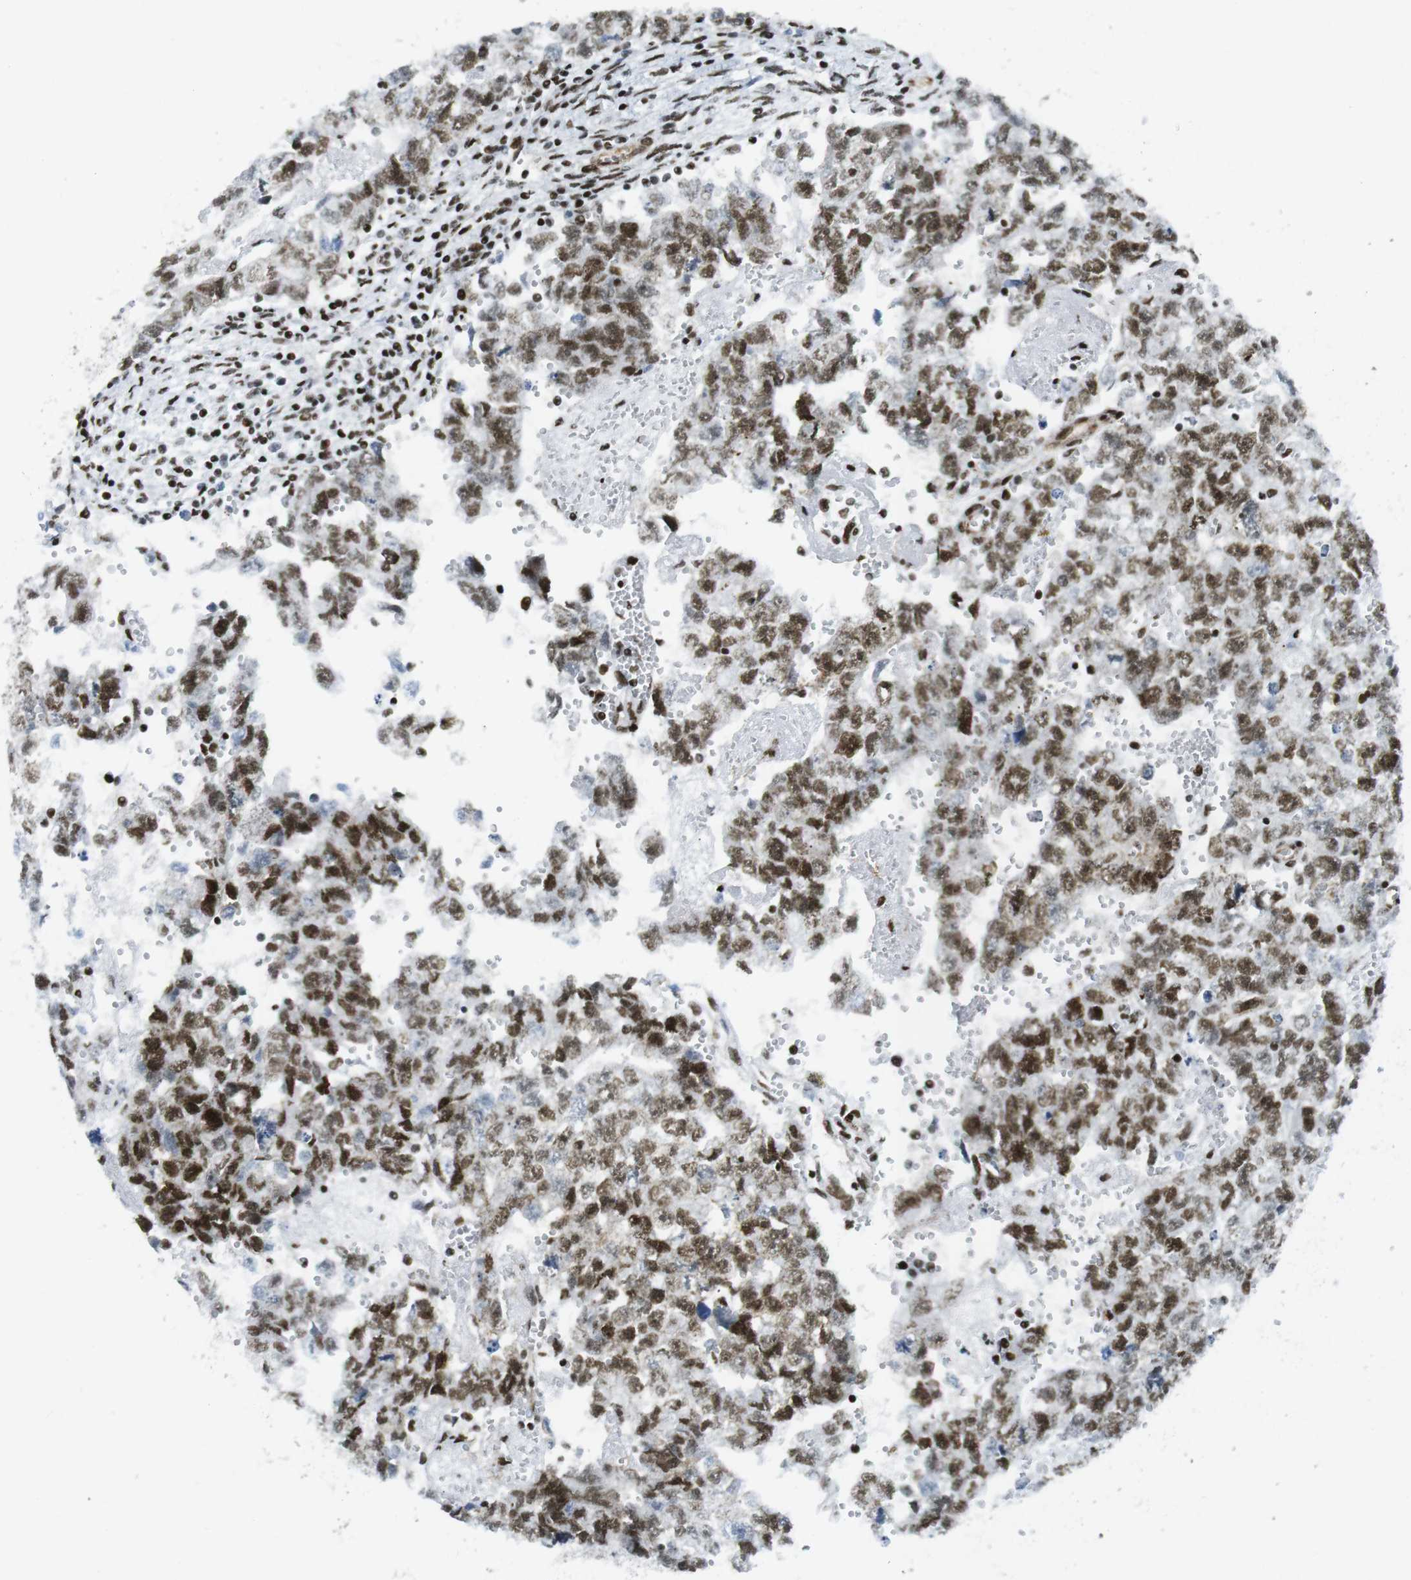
{"staining": {"intensity": "moderate", "quantity": ">75%", "location": "nuclear"}, "tissue": "testis cancer", "cell_type": "Tumor cells", "image_type": "cancer", "snomed": [{"axis": "morphology", "description": "Seminoma, NOS"}, {"axis": "morphology", "description": "Carcinoma, Embryonal, NOS"}, {"axis": "topography", "description": "Testis"}], "caption": "Moderate nuclear staining for a protein is appreciated in approximately >75% of tumor cells of testis cancer (embryonal carcinoma) using immunohistochemistry (IHC).", "gene": "ARID1A", "patient": {"sex": "male", "age": 38}}